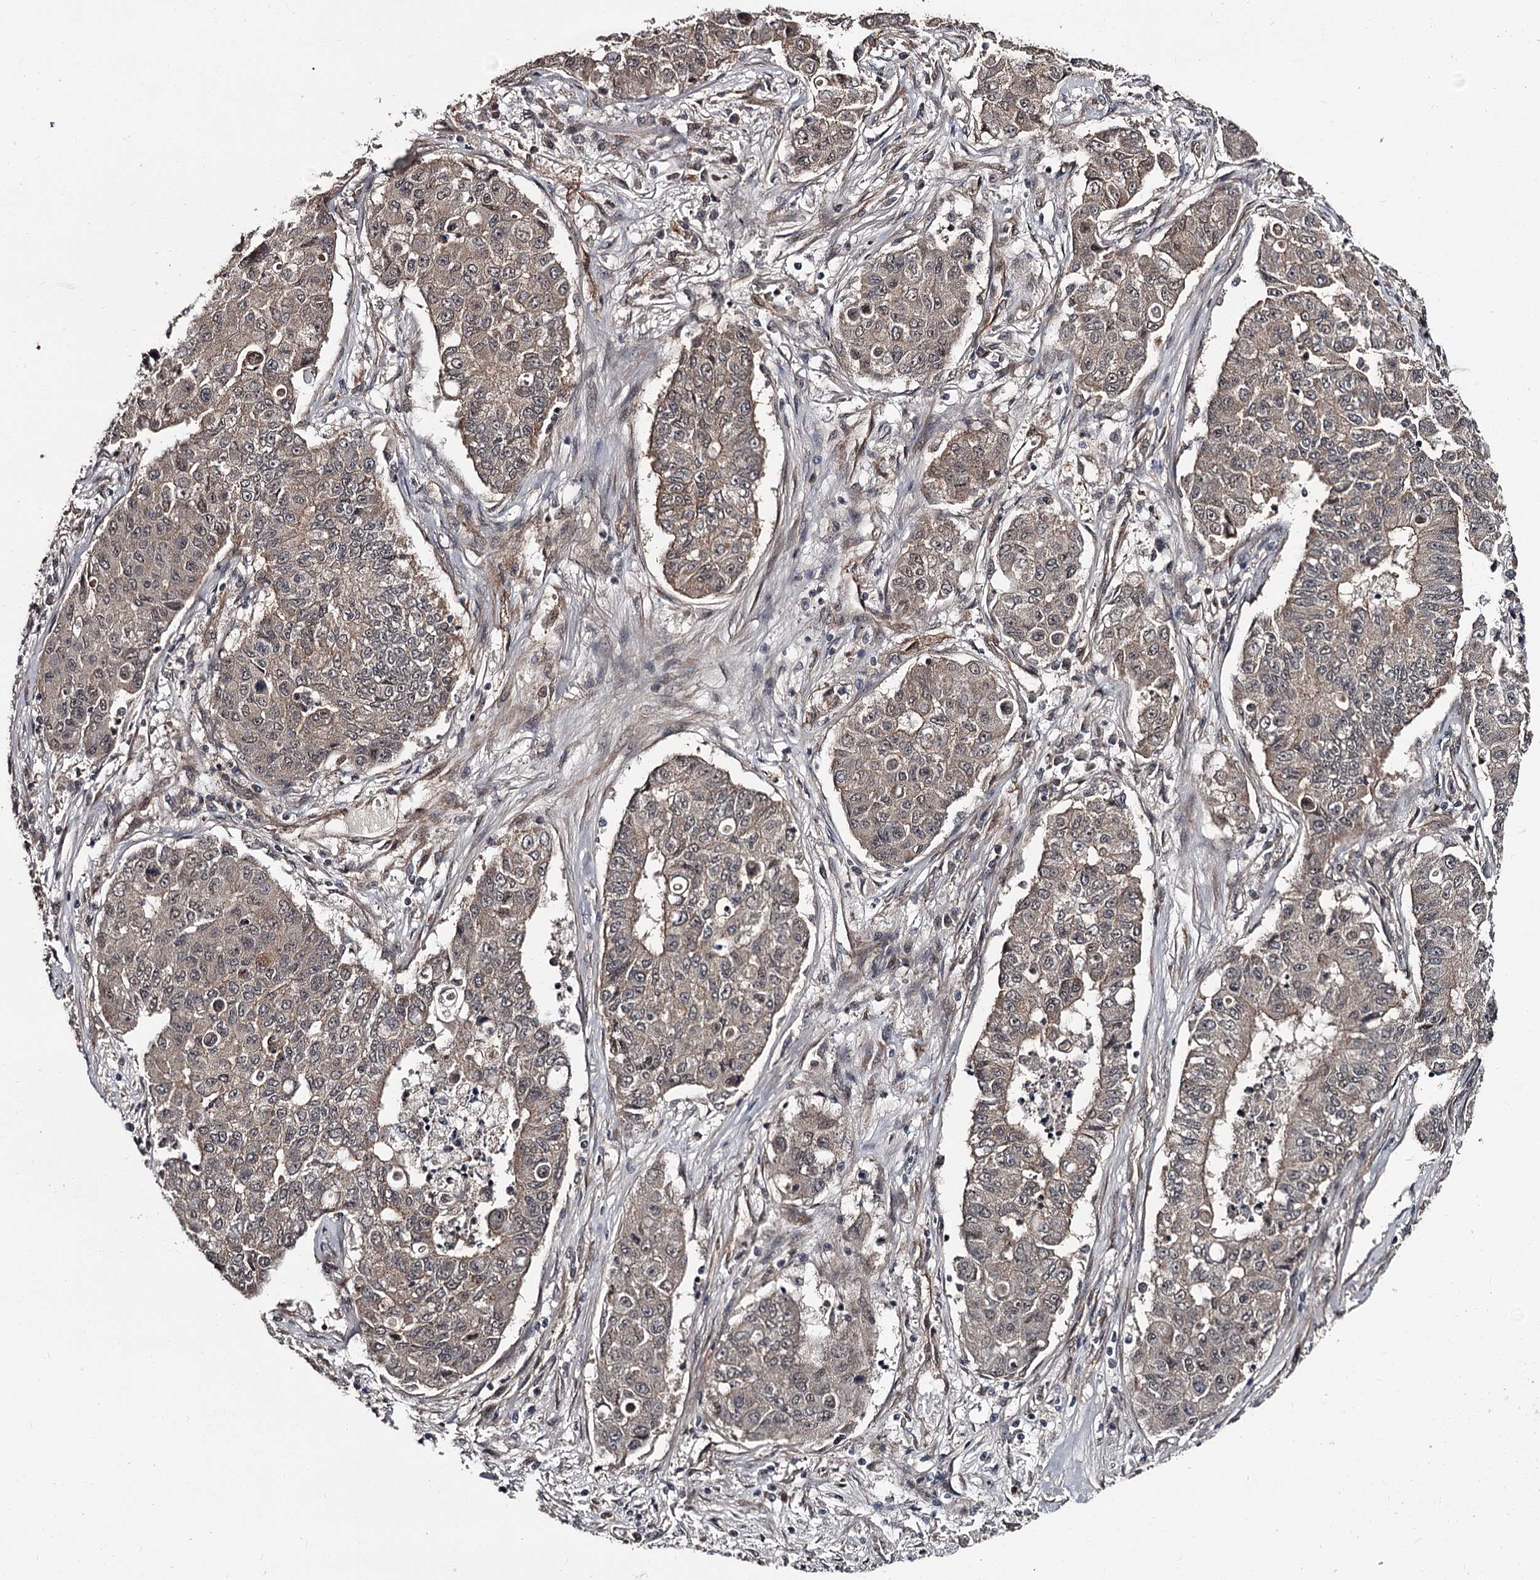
{"staining": {"intensity": "weak", "quantity": "<25%", "location": "cytoplasmic/membranous"}, "tissue": "lung cancer", "cell_type": "Tumor cells", "image_type": "cancer", "snomed": [{"axis": "morphology", "description": "Squamous cell carcinoma, NOS"}, {"axis": "topography", "description": "Lung"}], "caption": "IHC histopathology image of human squamous cell carcinoma (lung) stained for a protein (brown), which demonstrates no staining in tumor cells.", "gene": "CDC42EP2", "patient": {"sex": "male", "age": 74}}